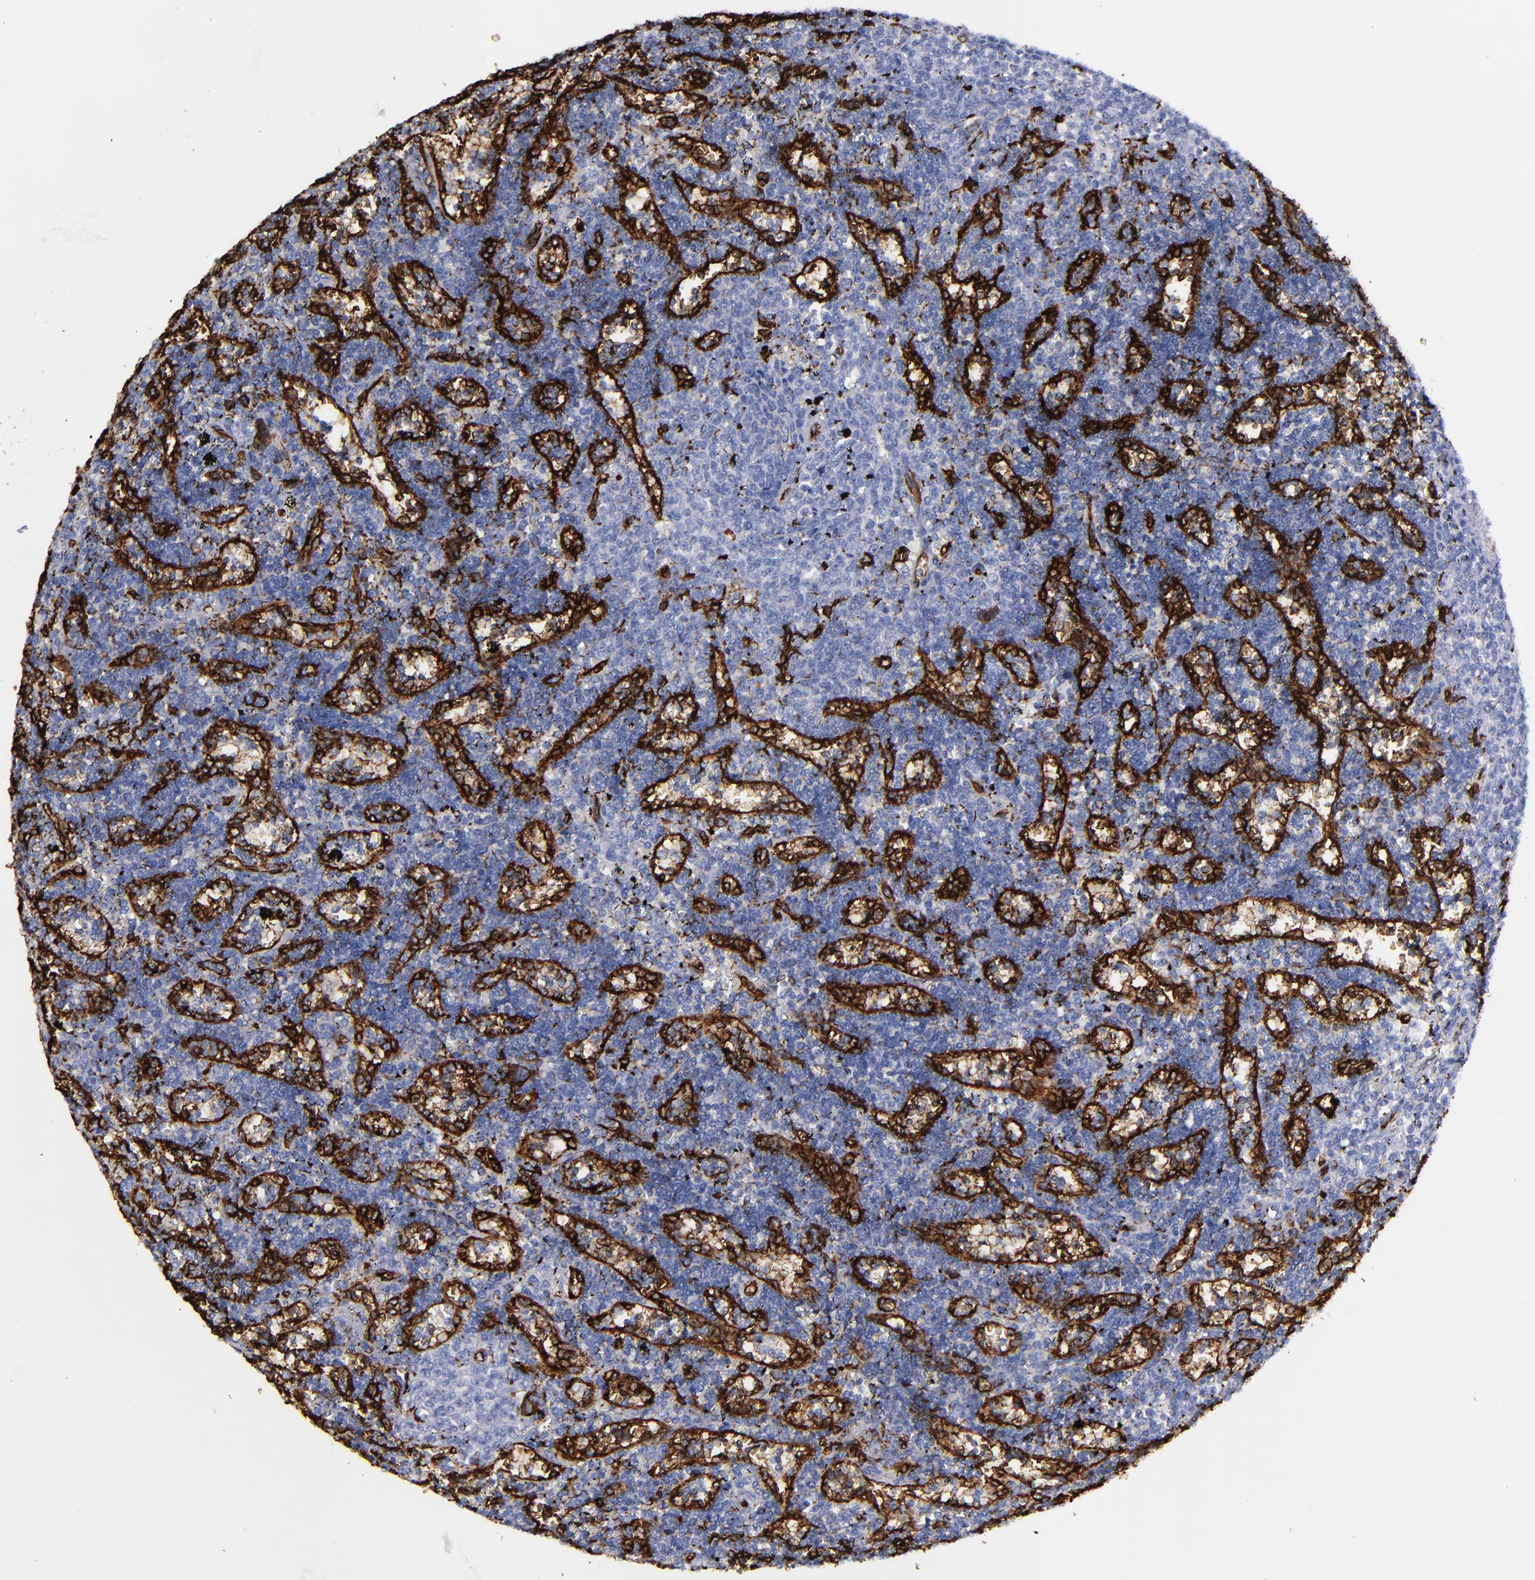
{"staining": {"intensity": "negative", "quantity": "none", "location": "none"}, "tissue": "lymphoma", "cell_type": "Tumor cells", "image_type": "cancer", "snomed": [{"axis": "morphology", "description": "Malignant lymphoma, non-Hodgkin's type, Low grade"}, {"axis": "topography", "description": "Spleen"}], "caption": "This histopathology image is of malignant lymphoma, non-Hodgkin's type (low-grade) stained with immunohistochemistry to label a protein in brown with the nuclei are counter-stained blue. There is no staining in tumor cells. The staining is performed using DAB (3,3'-diaminobenzidine) brown chromogen with nuclei counter-stained in using hematoxylin.", "gene": "CD36", "patient": {"sex": "male", "age": 60}}